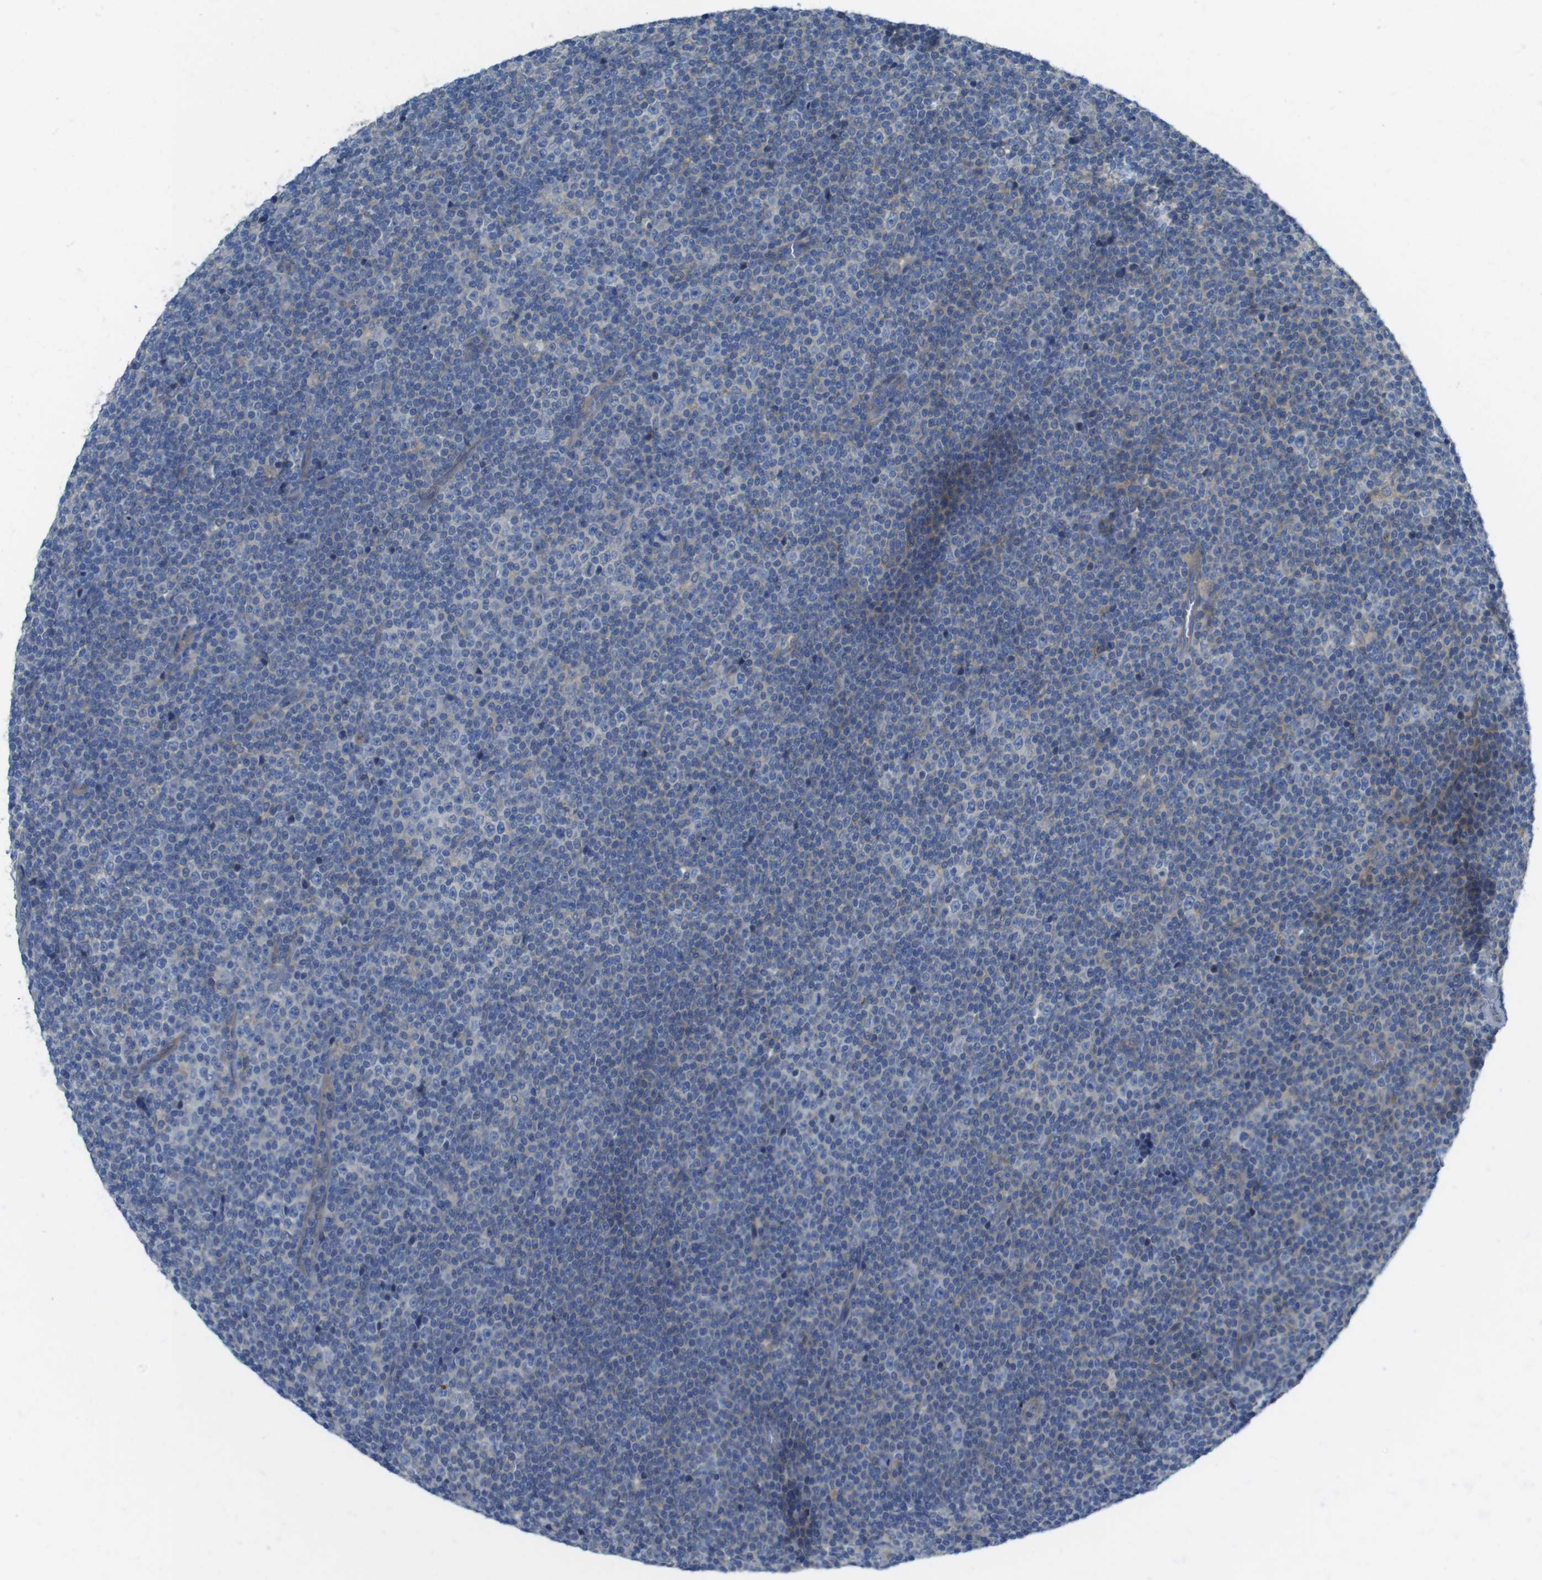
{"staining": {"intensity": "negative", "quantity": "none", "location": "none"}, "tissue": "lymphoma", "cell_type": "Tumor cells", "image_type": "cancer", "snomed": [{"axis": "morphology", "description": "Malignant lymphoma, non-Hodgkin's type, Low grade"}, {"axis": "topography", "description": "Lymph node"}], "caption": "Immunohistochemistry (IHC) image of malignant lymphoma, non-Hodgkin's type (low-grade) stained for a protein (brown), which reveals no positivity in tumor cells.", "gene": "TMEM234", "patient": {"sex": "female", "age": 67}}